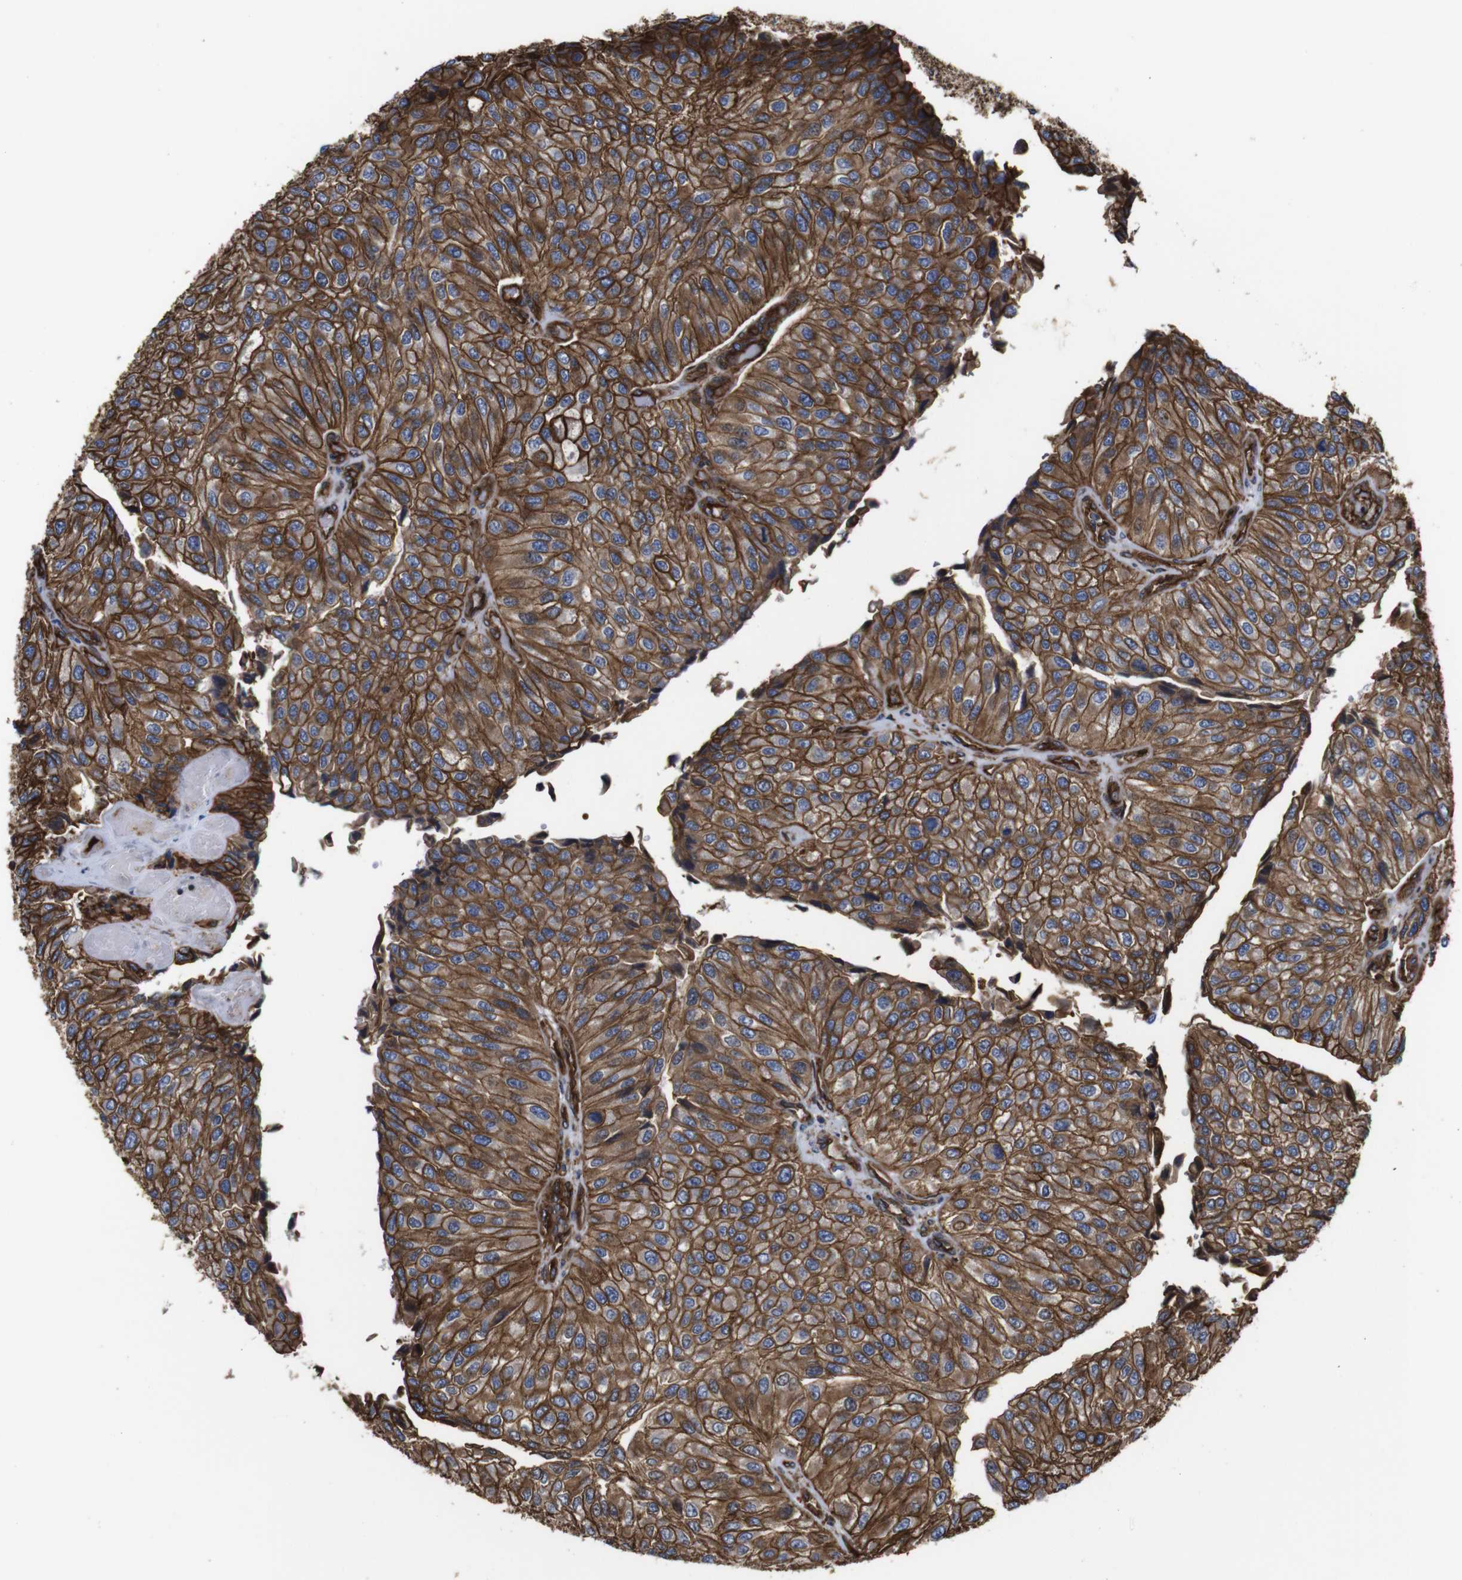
{"staining": {"intensity": "moderate", "quantity": ">75%", "location": "cytoplasmic/membranous"}, "tissue": "urothelial cancer", "cell_type": "Tumor cells", "image_type": "cancer", "snomed": [{"axis": "morphology", "description": "Urothelial carcinoma, High grade"}, {"axis": "topography", "description": "Kidney"}, {"axis": "topography", "description": "Urinary bladder"}], "caption": "Protein staining displays moderate cytoplasmic/membranous positivity in about >75% of tumor cells in urothelial cancer.", "gene": "SPTBN1", "patient": {"sex": "male", "age": 77}}